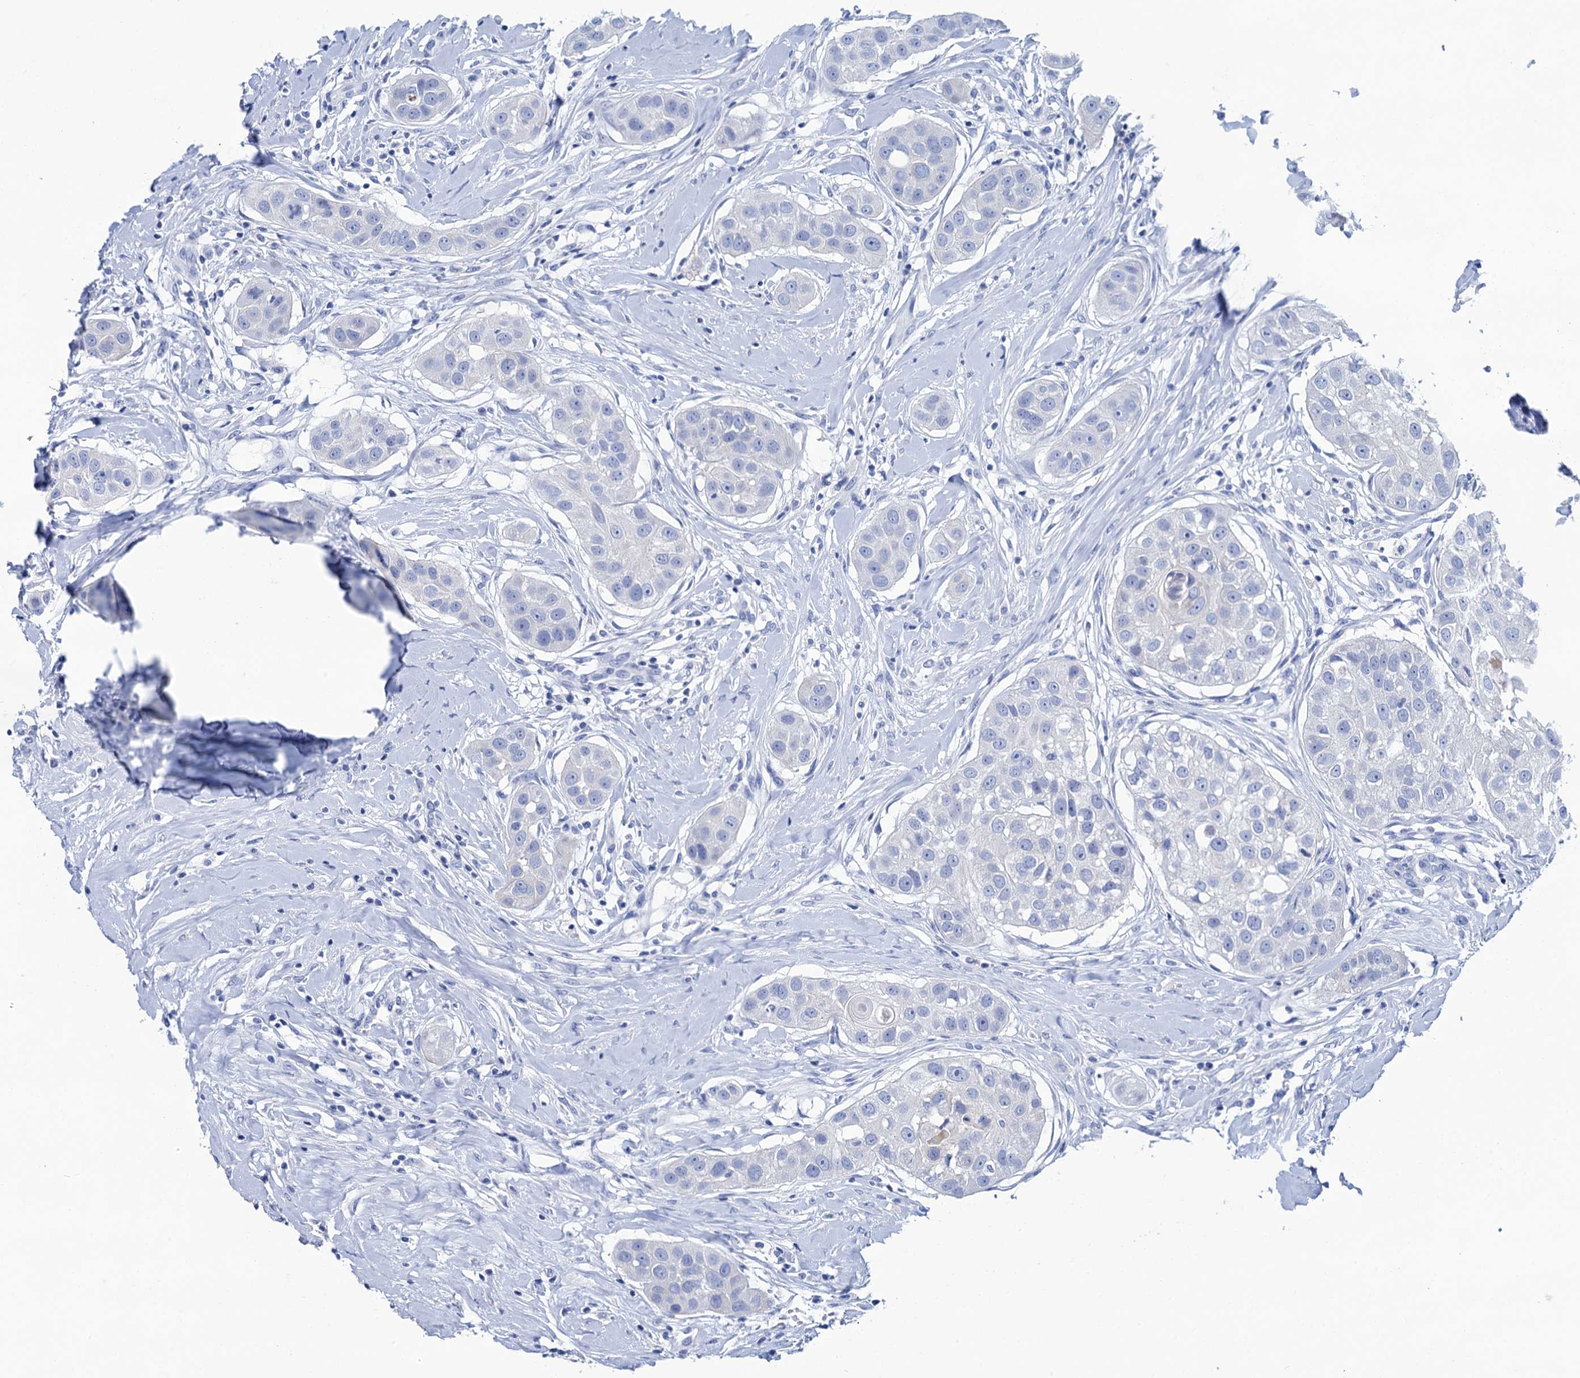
{"staining": {"intensity": "negative", "quantity": "none", "location": "none"}, "tissue": "head and neck cancer", "cell_type": "Tumor cells", "image_type": "cancer", "snomed": [{"axis": "morphology", "description": "Normal tissue, NOS"}, {"axis": "morphology", "description": "Squamous cell carcinoma, NOS"}, {"axis": "topography", "description": "Skeletal muscle"}, {"axis": "topography", "description": "Head-Neck"}], "caption": "Histopathology image shows no protein positivity in tumor cells of head and neck cancer (squamous cell carcinoma) tissue. Nuclei are stained in blue.", "gene": "RAB3IP", "patient": {"sex": "male", "age": 51}}